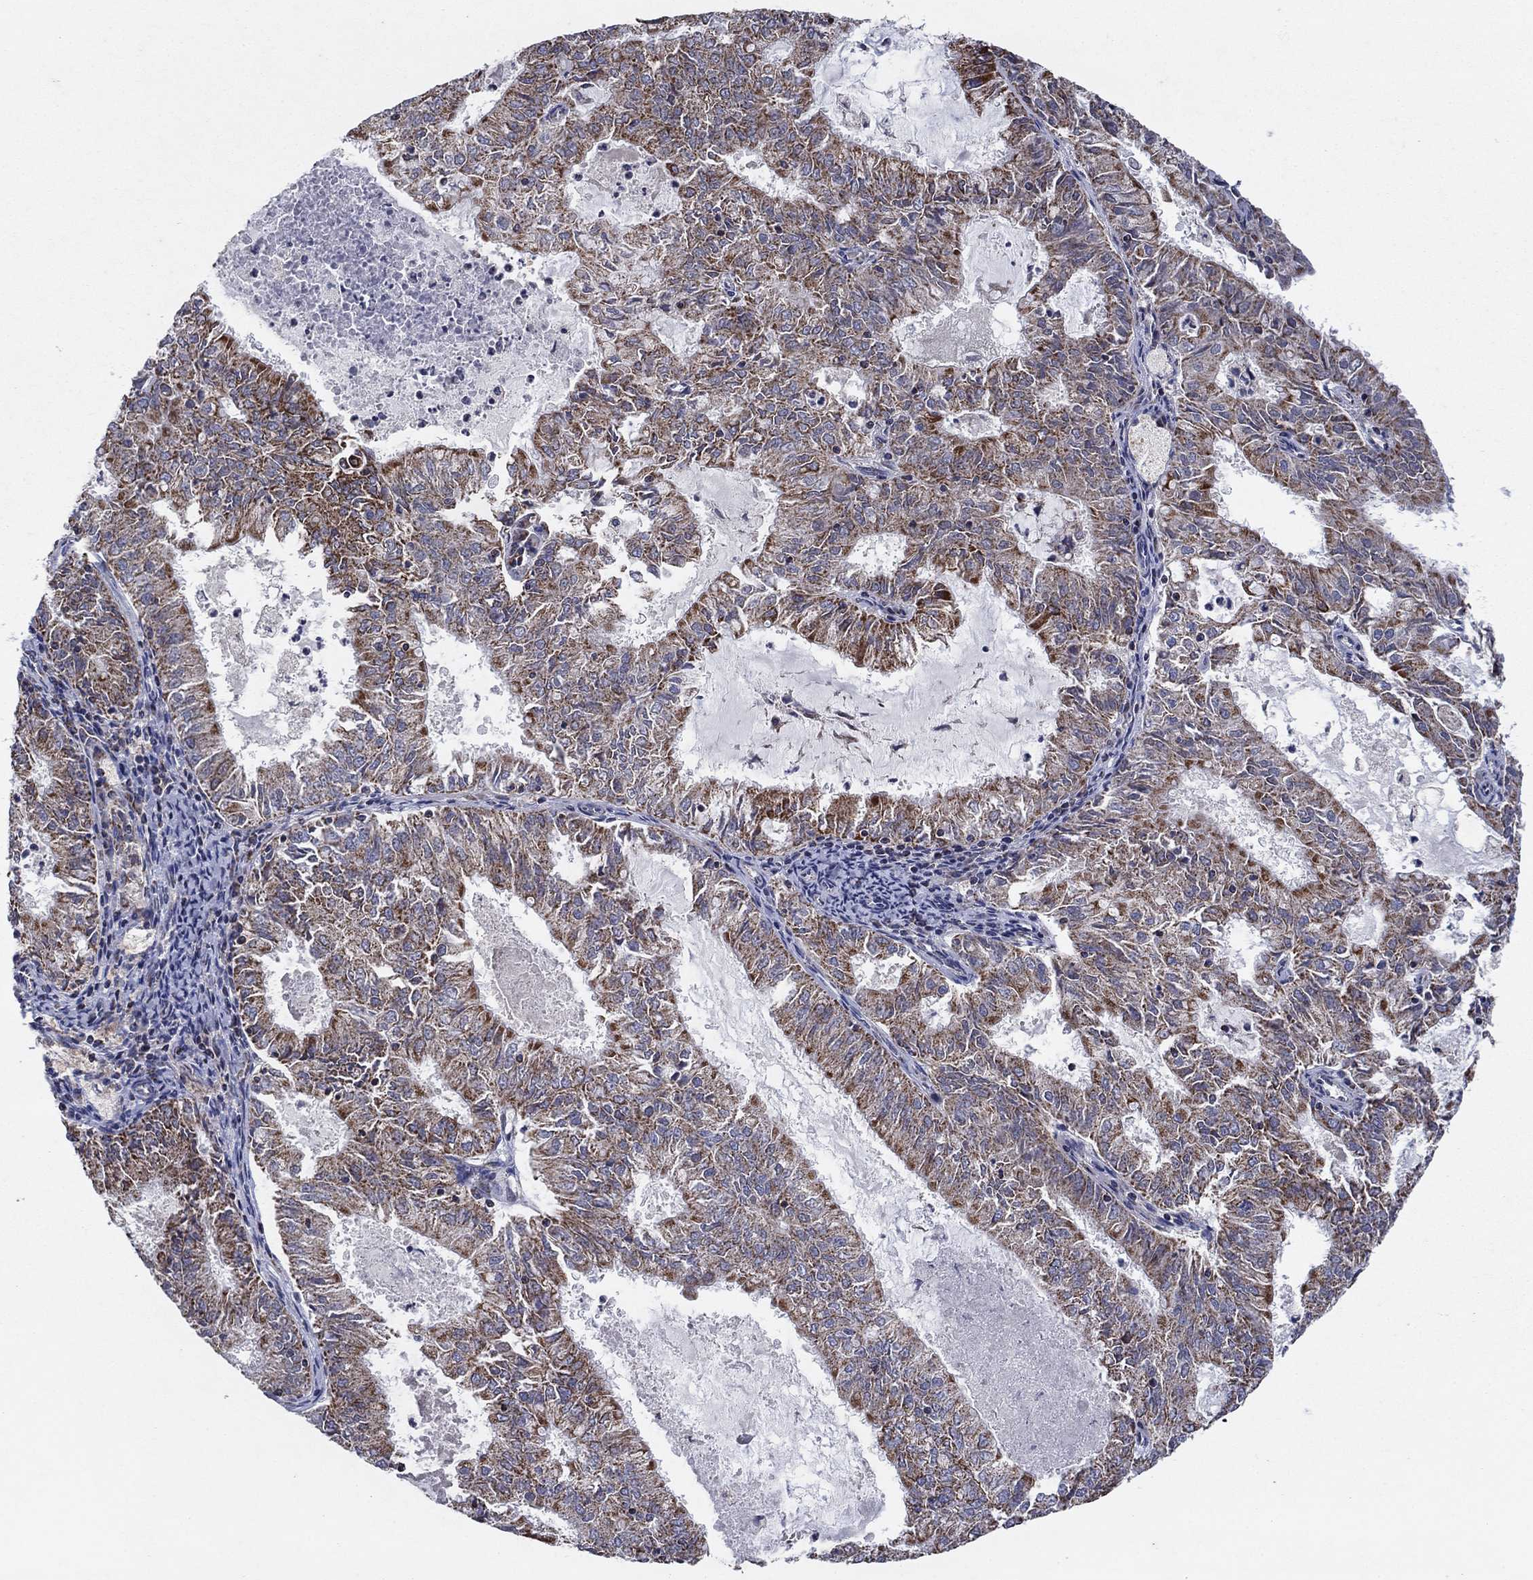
{"staining": {"intensity": "moderate", "quantity": ">75%", "location": "cytoplasmic/membranous"}, "tissue": "endometrial cancer", "cell_type": "Tumor cells", "image_type": "cancer", "snomed": [{"axis": "morphology", "description": "Adenocarcinoma, NOS"}, {"axis": "topography", "description": "Endometrium"}], "caption": "Endometrial adenocarcinoma stained with IHC shows moderate cytoplasmic/membranous positivity in about >75% of tumor cells.", "gene": "C9orf85", "patient": {"sex": "female", "age": 57}}